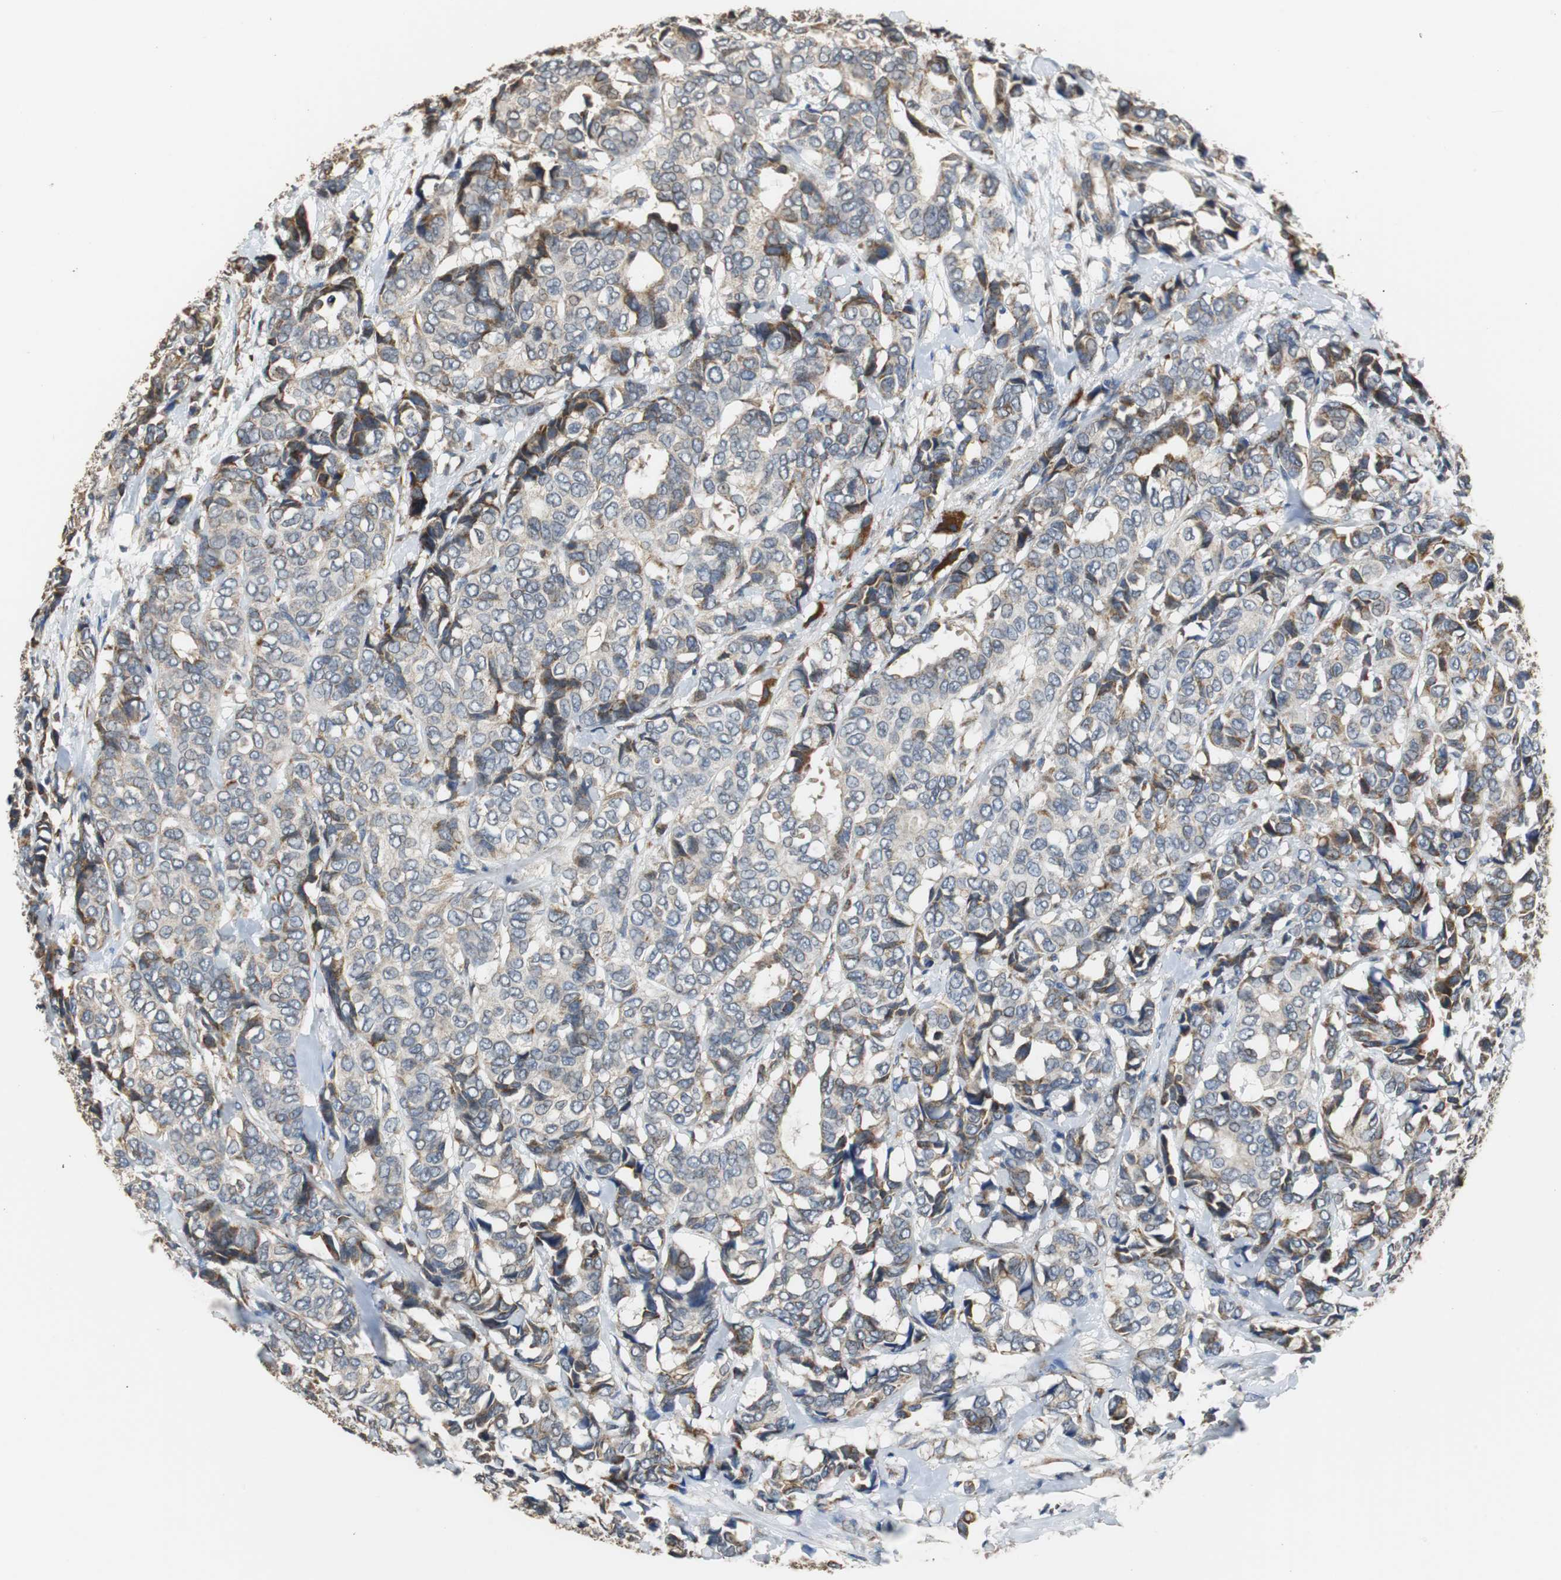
{"staining": {"intensity": "weak", "quantity": "25%-75%", "location": "cytoplasmic/membranous"}, "tissue": "breast cancer", "cell_type": "Tumor cells", "image_type": "cancer", "snomed": [{"axis": "morphology", "description": "Duct carcinoma"}, {"axis": "topography", "description": "Breast"}], "caption": "There is low levels of weak cytoplasmic/membranous expression in tumor cells of invasive ductal carcinoma (breast), as demonstrated by immunohistochemical staining (brown color).", "gene": "HMGCL", "patient": {"sex": "female", "age": 87}}